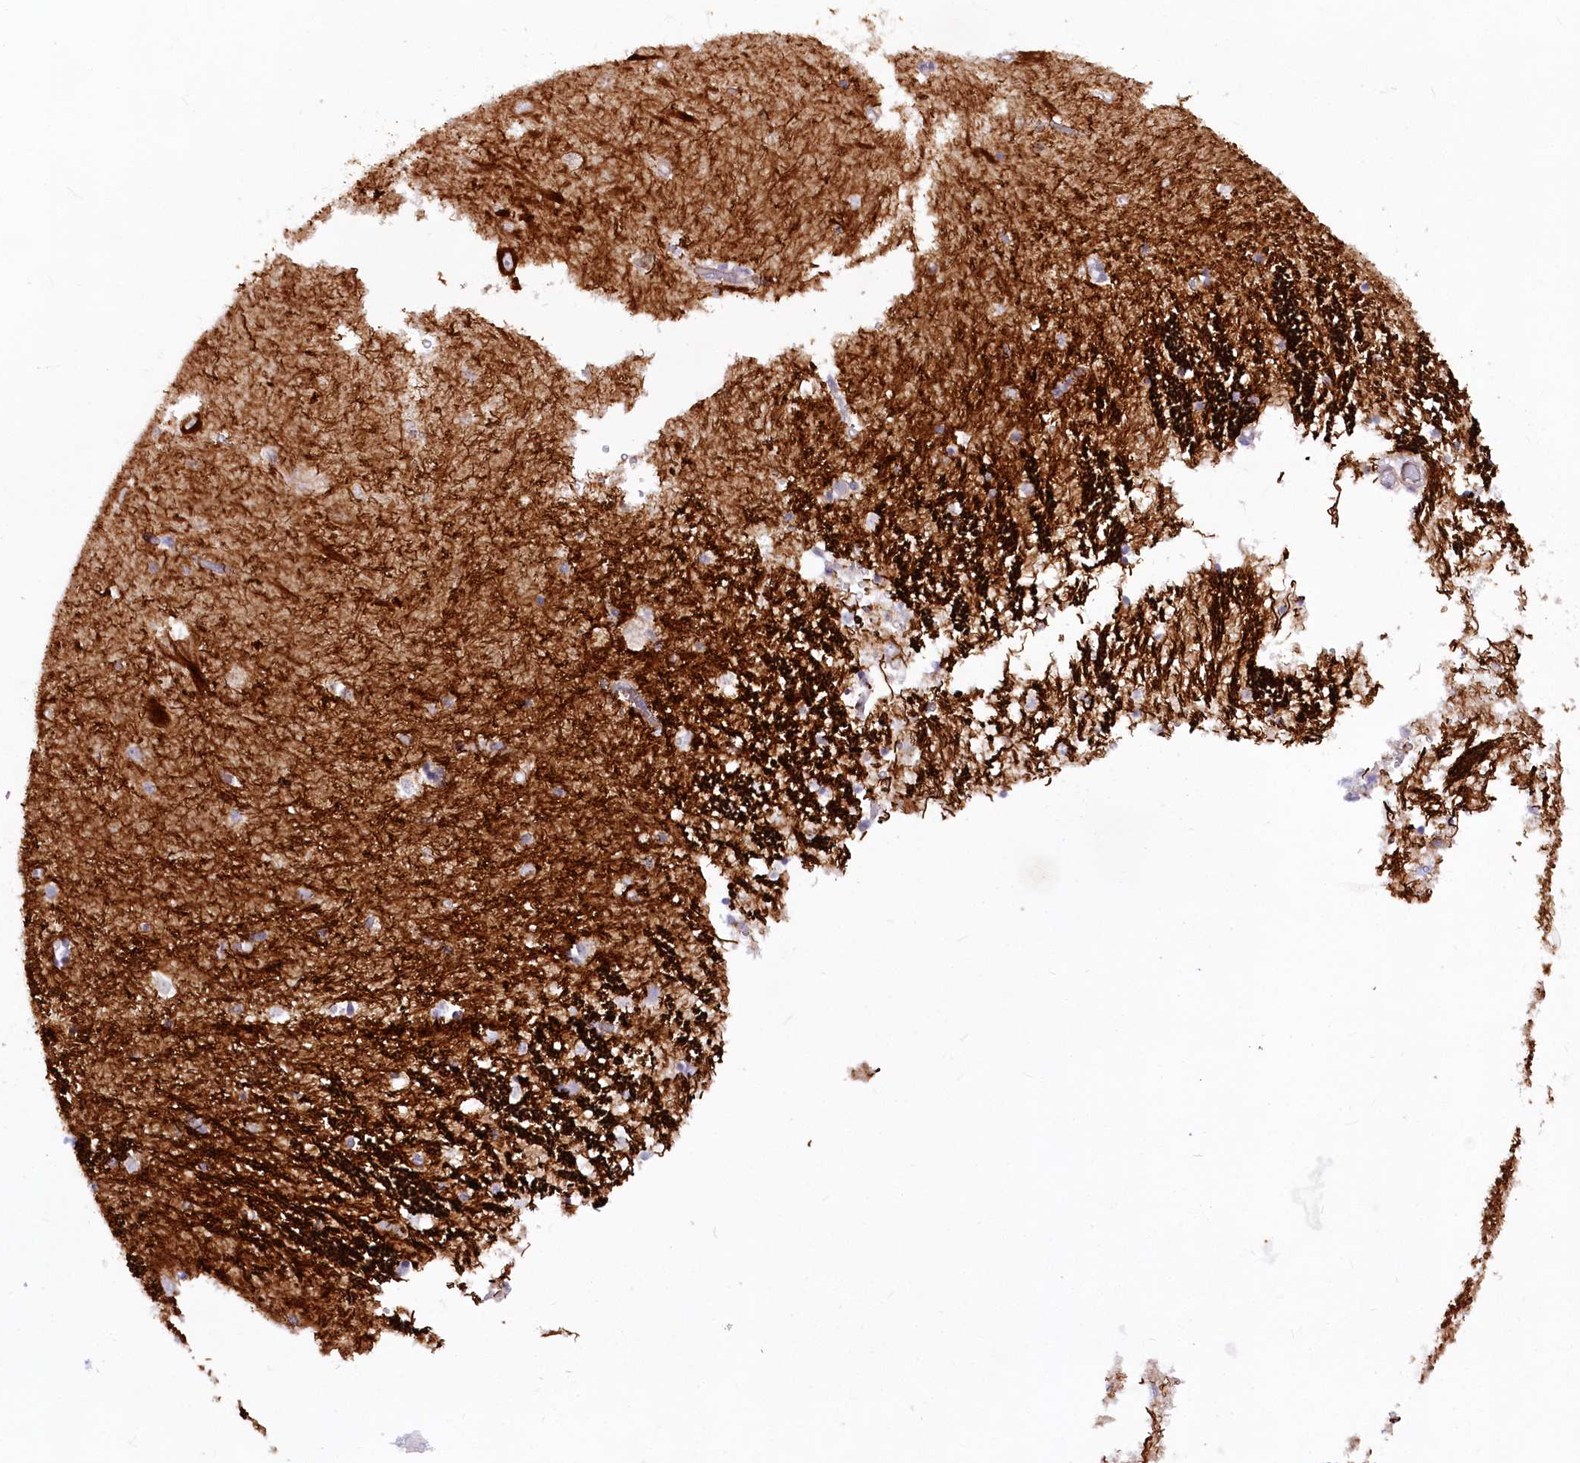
{"staining": {"intensity": "negative", "quantity": "none", "location": "none"}, "tissue": "hippocampus", "cell_type": "Glial cells", "image_type": "normal", "snomed": [{"axis": "morphology", "description": "Normal tissue, NOS"}, {"axis": "topography", "description": "Hippocampus"}], "caption": "An immunohistochemistry micrograph of benign hippocampus is shown. There is no staining in glial cells of hippocampus. Brightfield microscopy of immunohistochemistry stained with DAB (brown) and hematoxylin (blue), captured at high magnification.", "gene": "EFHC2", "patient": {"sex": "male", "age": 70}}